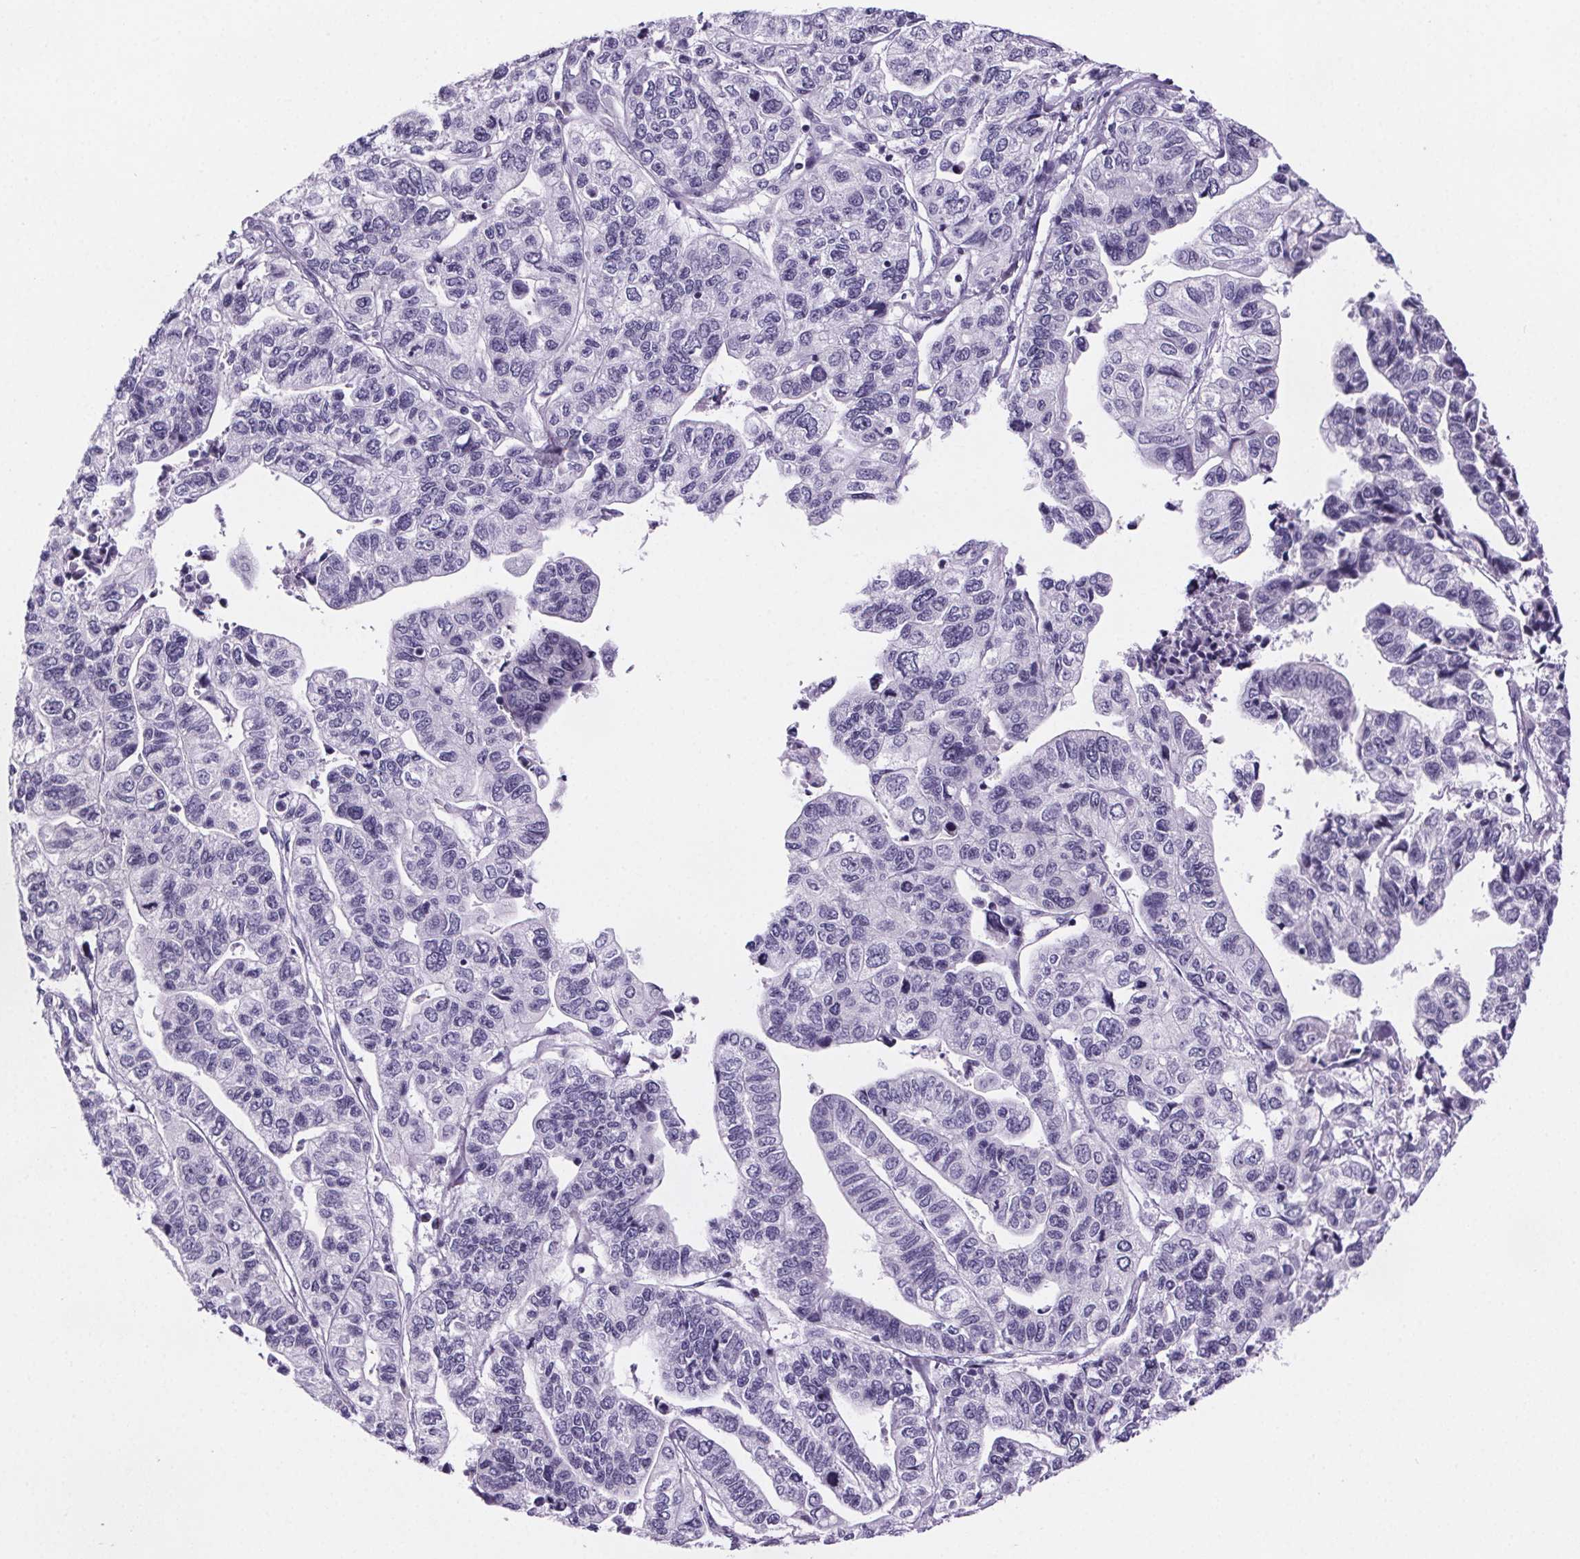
{"staining": {"intensity": "negative", "quantity": "none", "location": "none"}, "tissue": "stomach cancer", "cell_type": "Tumor cells", "image_type": "cancer", "snomed": [{"axis": "morphology", "description": "Adenocarcinoma, NOS"}, {"axis": "topography", "description": "Stomach, upper"}], "caption": "This is an immunohistochemistry image of stomach adenocarcinoma. There is no positivity in tumor cells.", "gene": "CUBN", "patient": {"sex": "female", "age": 67}}